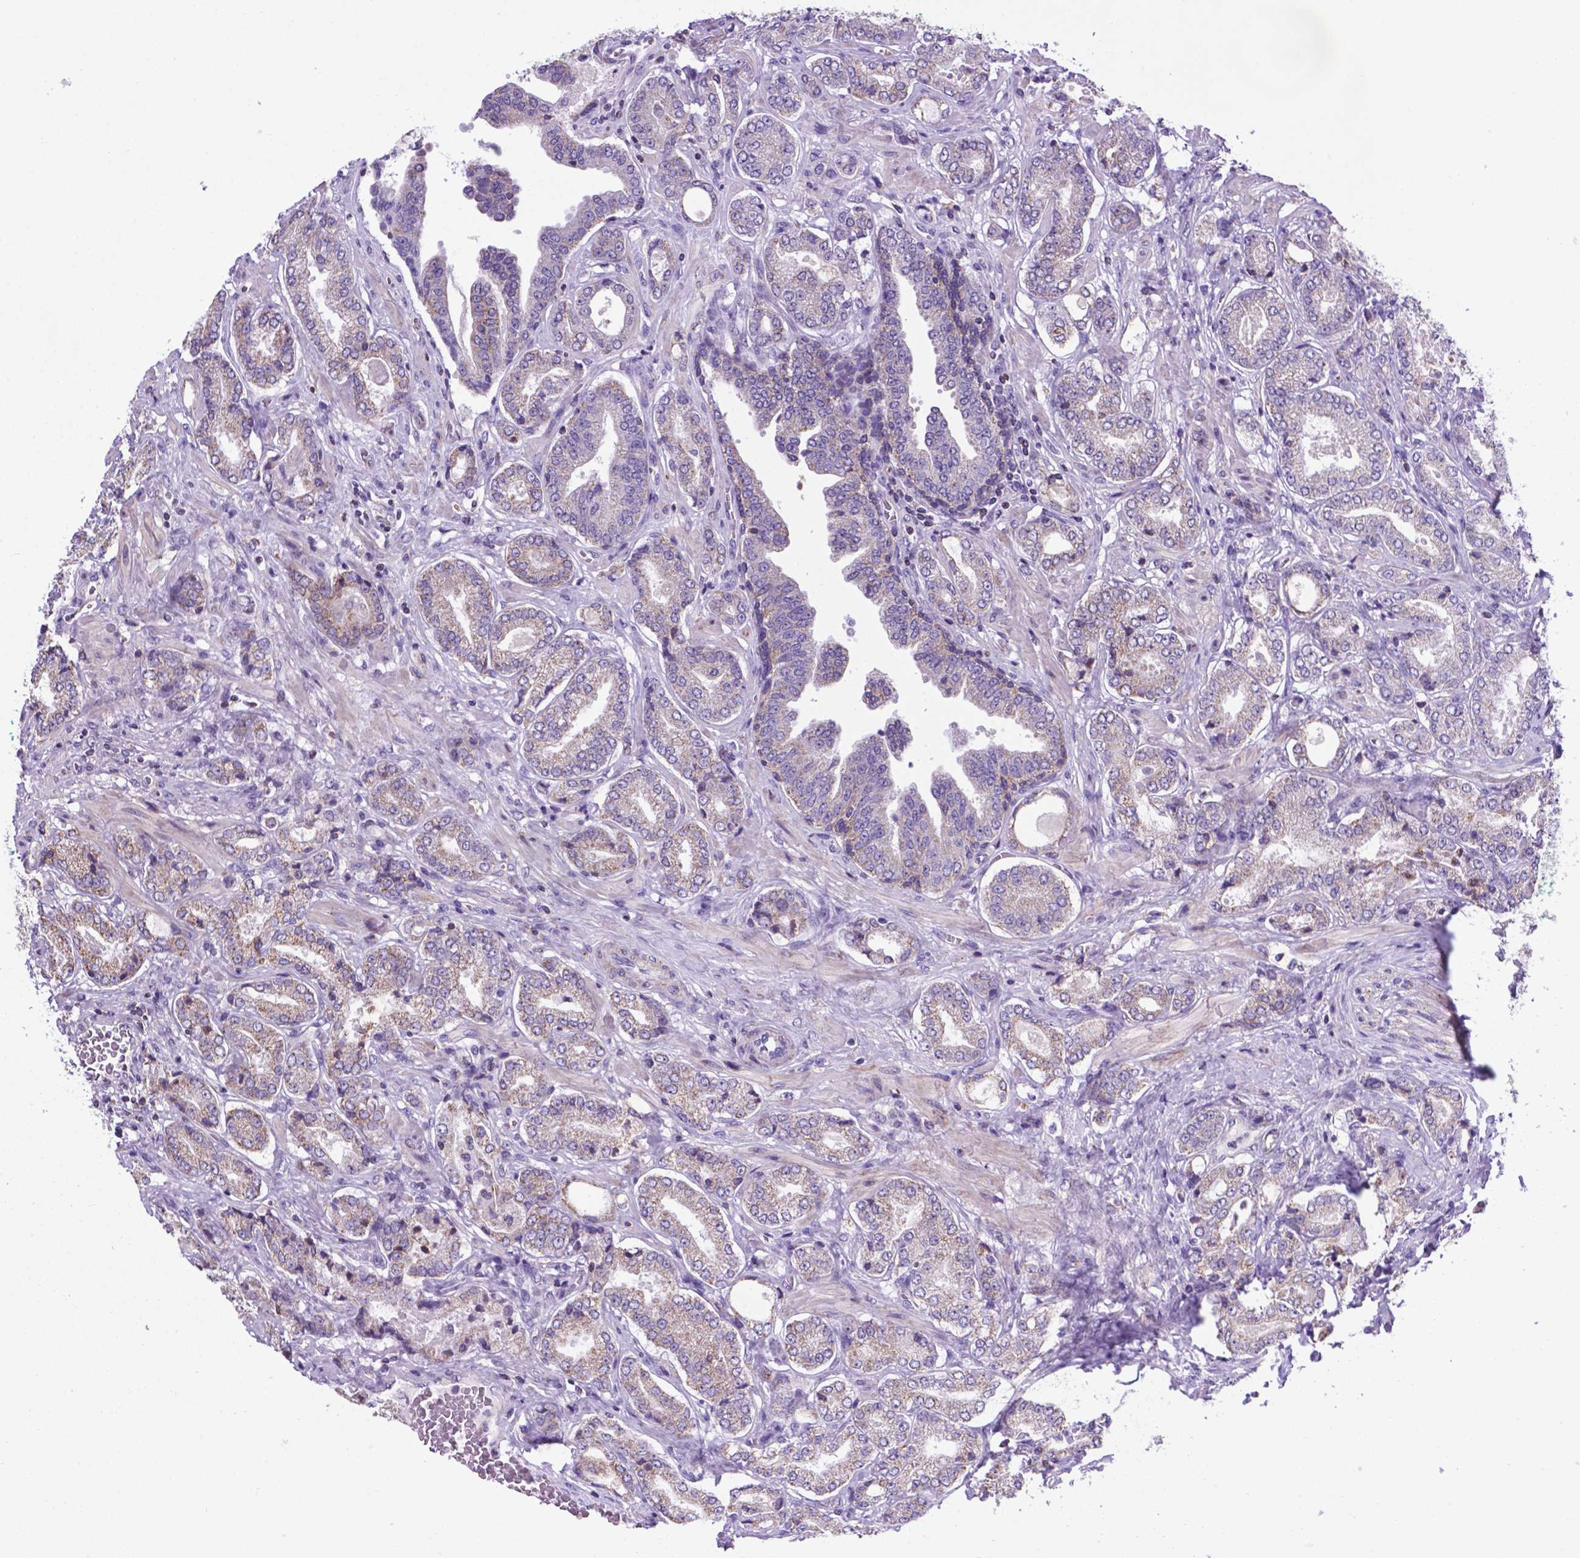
{"staining": {"intensity": "weak", "quantity": "<25%", "location": "cytoplasmic/membranous"}, "tissue": "prostate cancer", "cell_type": "Tumor cells", "image_type": "cancer", "snomed": [{"axis": "morphology", "description": "Adenocarcinoma, NOS"}, {"axis": "topography", "description": "Prostate"}], "caption": "Tumor cells are negative for protein expression in human prostate cancer (adenocarcinoma).", "gene": "POU3F3", "patient": {"sex": "male", "age": 64}}